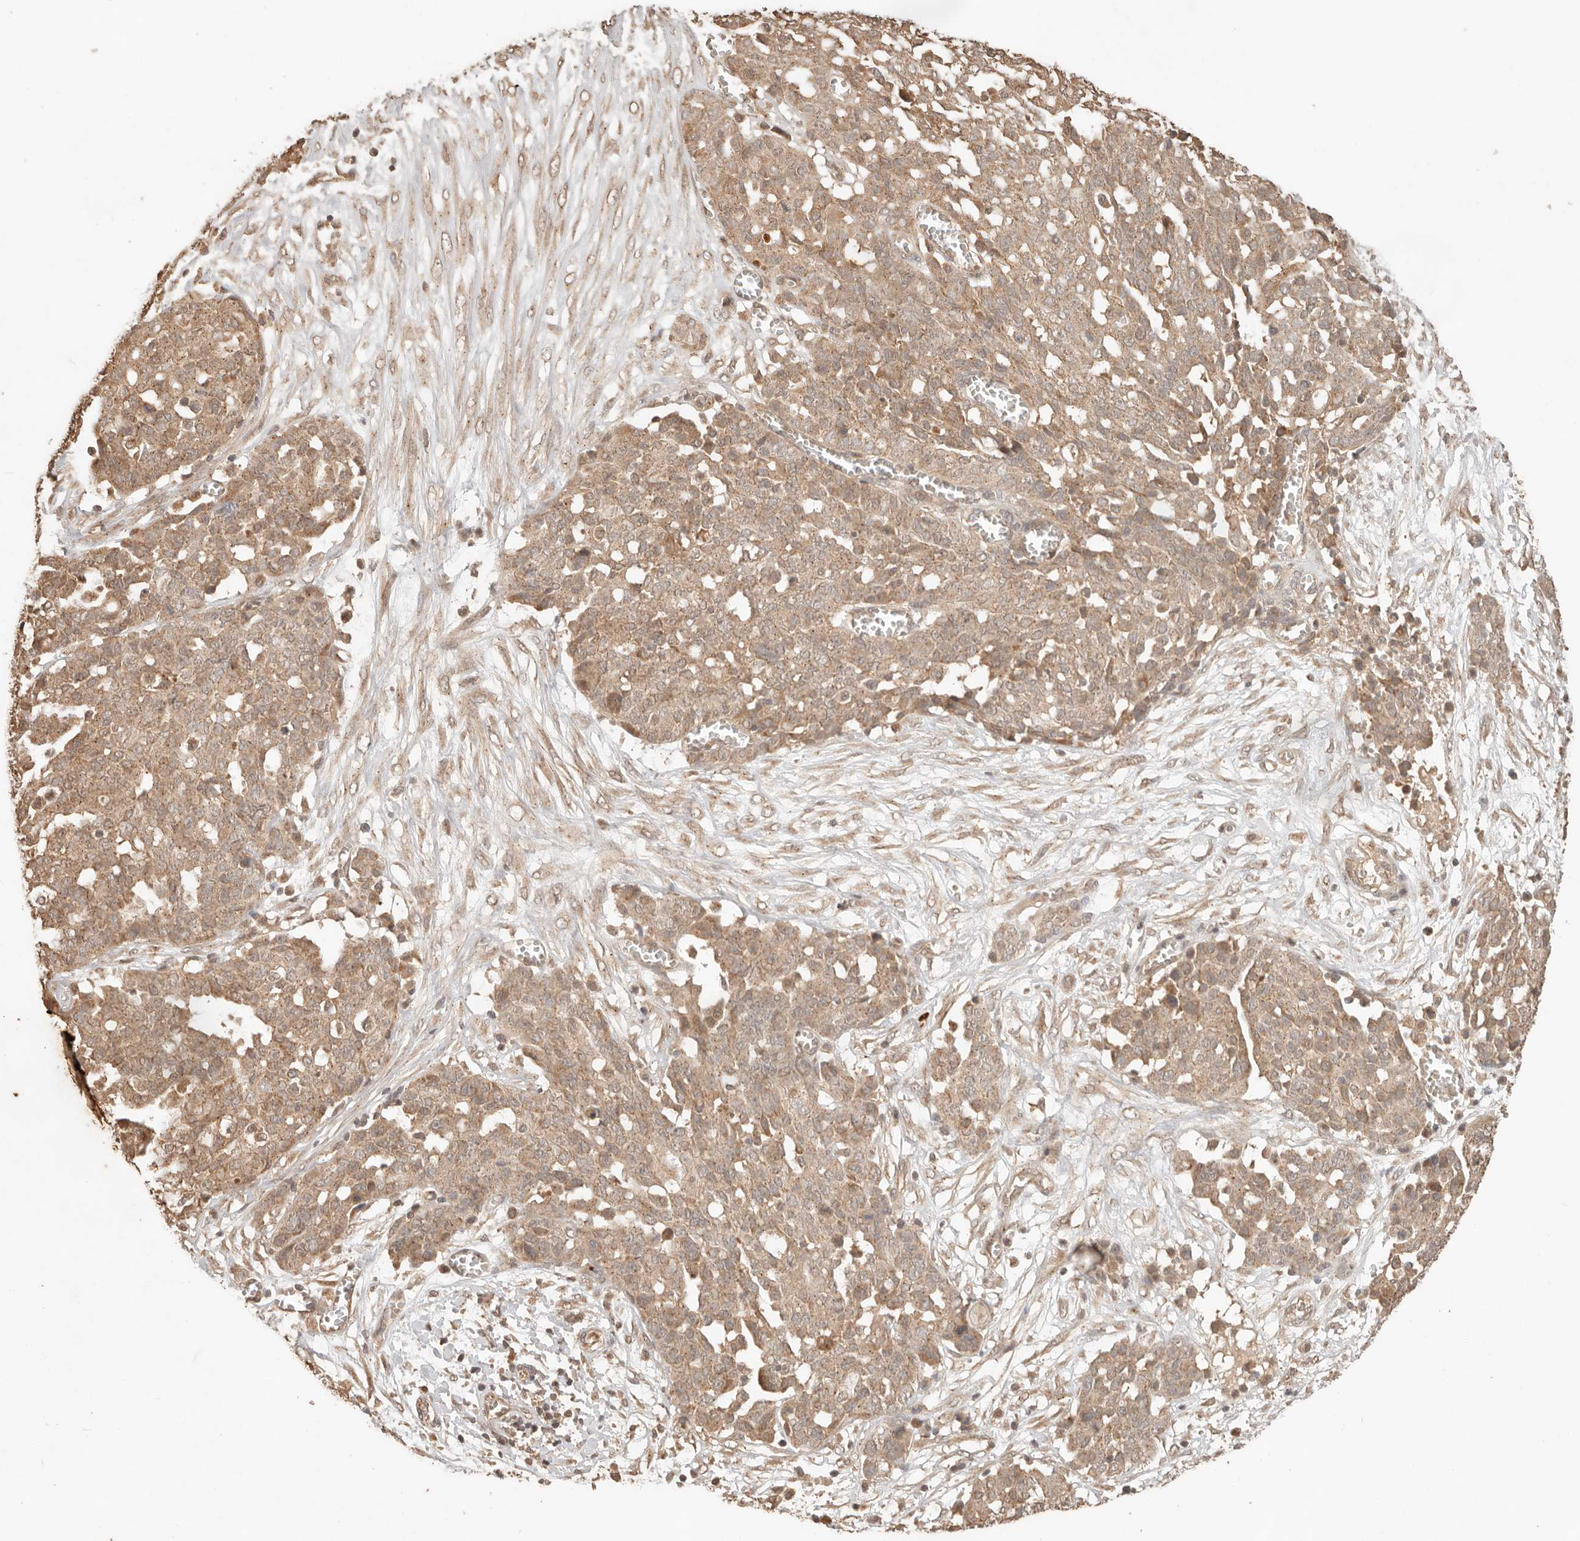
{"staining": {"intensity": "moderate", "quantity": ">75%", "location": "cytoplasmic/membranous"}, "tissue": "ovarian cancer", "cell_type": "Tumor cells", "image_type": "cancer", "snomed": [{"axis": "morphology", "description": "Cystadenocarcinoma, serous, NOS"}, {"axis": "topography", "description": "Soft tissue"}, {"axis": "topography", "description": "Ovary"}], "caption": "Immunohistochemistry (IHC) of serous cystadenocarcinoma (ovarian) demonstrates medium levels of moderate cytoplasmic/membranous positivity in about >75% of tumor cells.", "gene": "LMO4", "patient": {"sex": "female", "age": 57}}